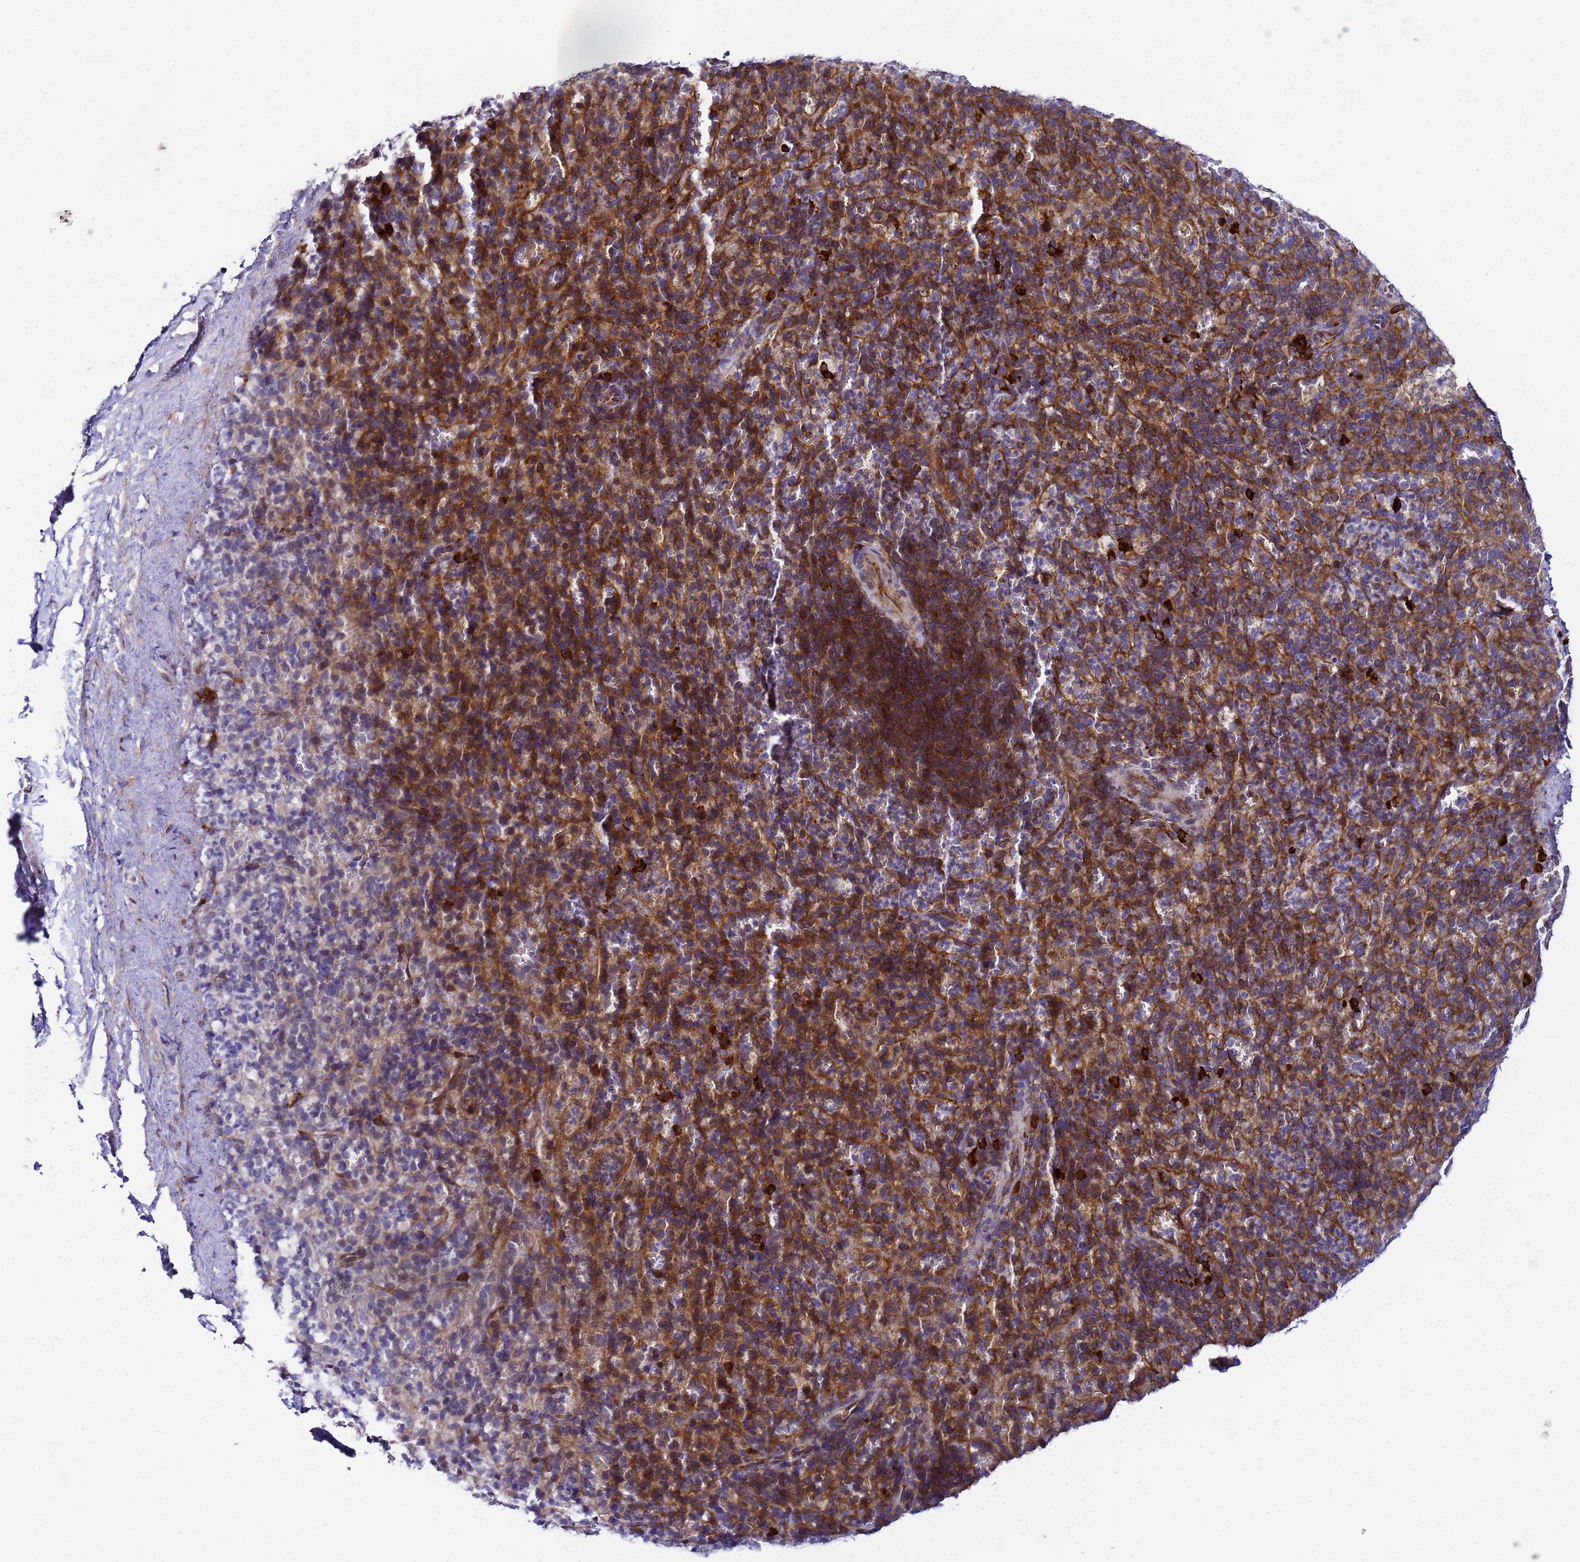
{"staining": {"intensity": "strong", "quantity": "<25%", "location": "cytoplasmic/membranous"}, "tissue": "spleen", "cell_type": "Cells in red pulp", "image_type": "normal", "snomed": [{"axis": "morphology", "description": "Normal tissue, NOS"}, {"axis": "topography", "description": "Spleen"}], "caption": "Brown immunohistochemical staining in benign spleen demonstrates strong cytoplasmic/membranous positivity in about <25% of cells in red pulp. (DAB (3,3'-diaminobenzidine) = brown stain, brightfield microscopy at high magnification).", "gene": "POM121C", "patient": {"sex": "female", "age": 21}}